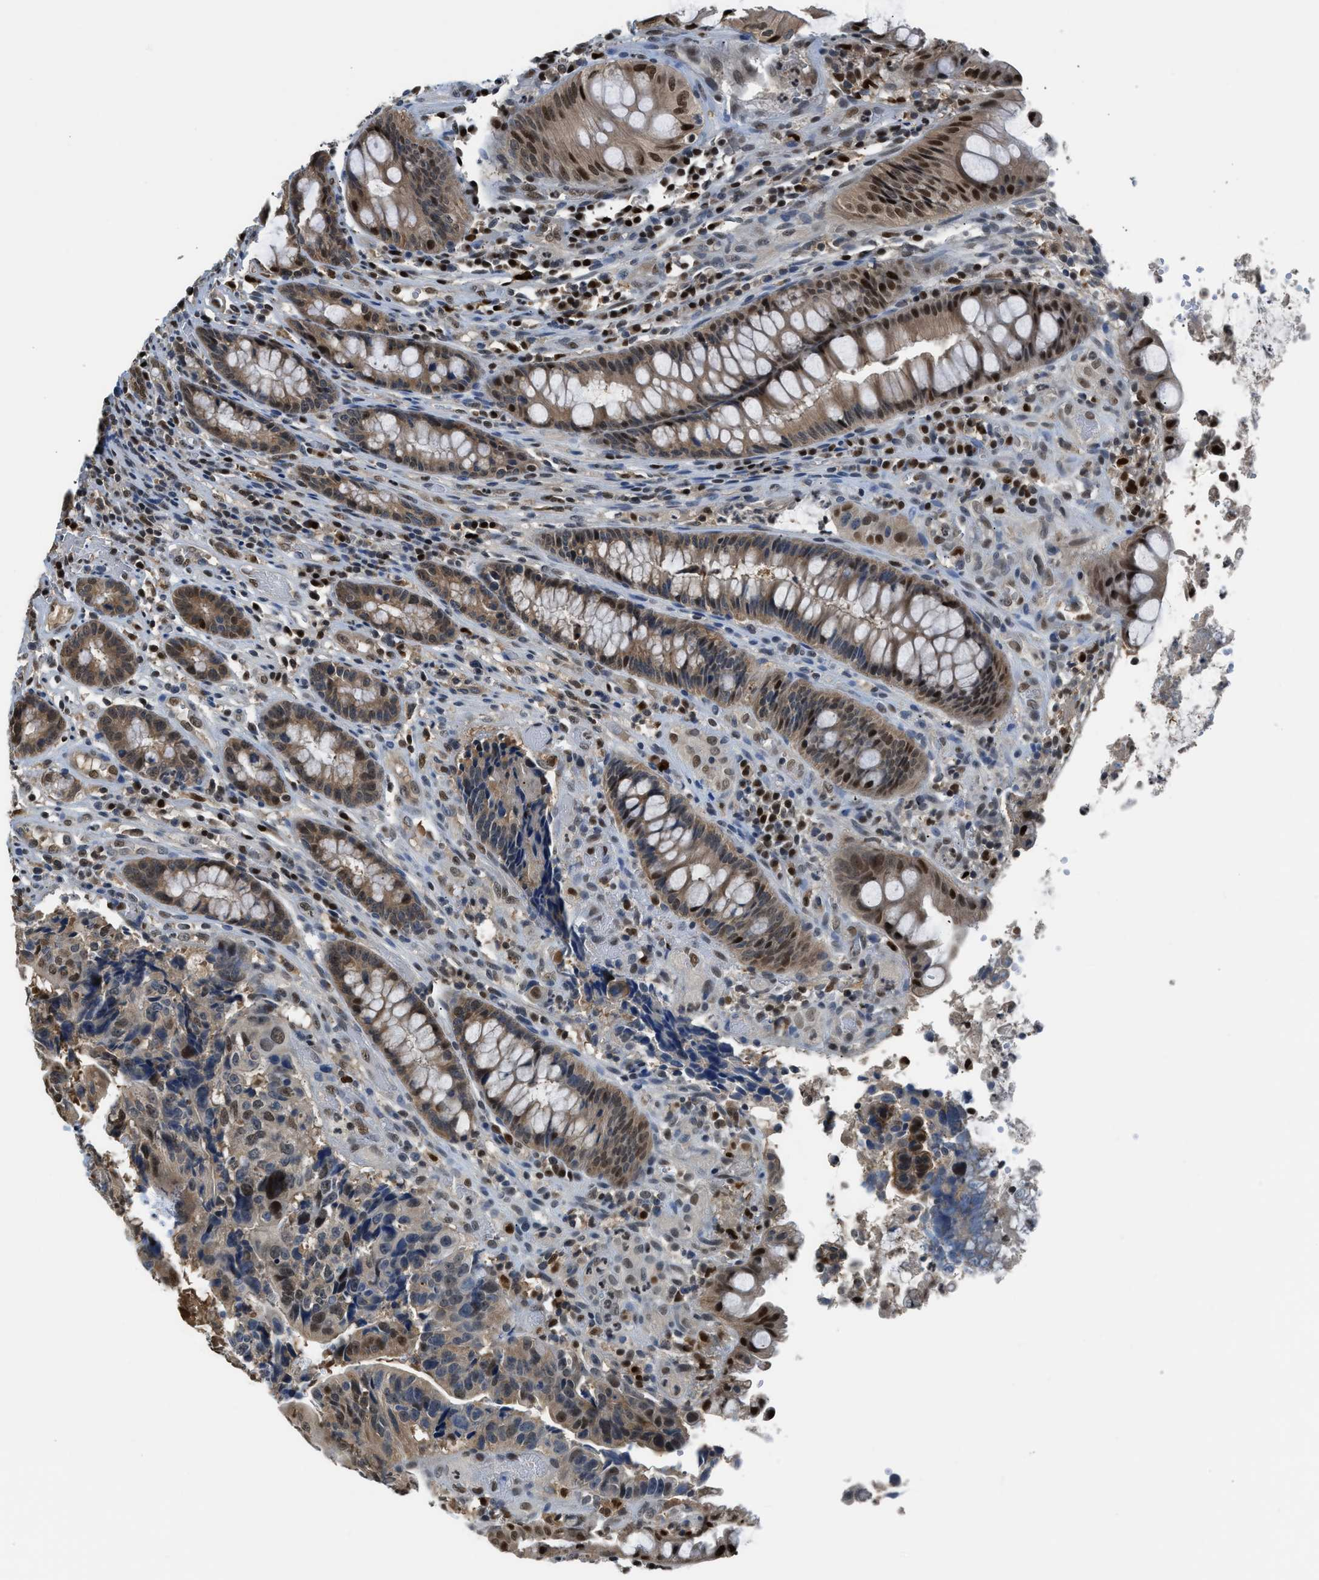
{"staining": {"intensity": "moderate", "quantity": ">75%", "location": "cytoplasmic/membranous,nuclear"}, "tissue": "colorectal cancer", "cell_type": "Tumor cells", "image_type": "cancer", "snomed": [{"axis": "morphology", "description": "Adenocarcinoma, NOS"}, {"axis": "topography", "description": "Colon"}], "caption": "IHC histopathology image of neoplastic tissue: human adenocarcinoma (colorectal) stained using immunohistochemistry demonstrates medium levels of moderate protein expression localized specifically in the cytoplasmic/membranous and nuclear of tumor cells, appearing as a cytoplasmic/membranous and nuclear brown color.", "gene": "ALX1", "patient": {"sex": "female", "age": 67}}